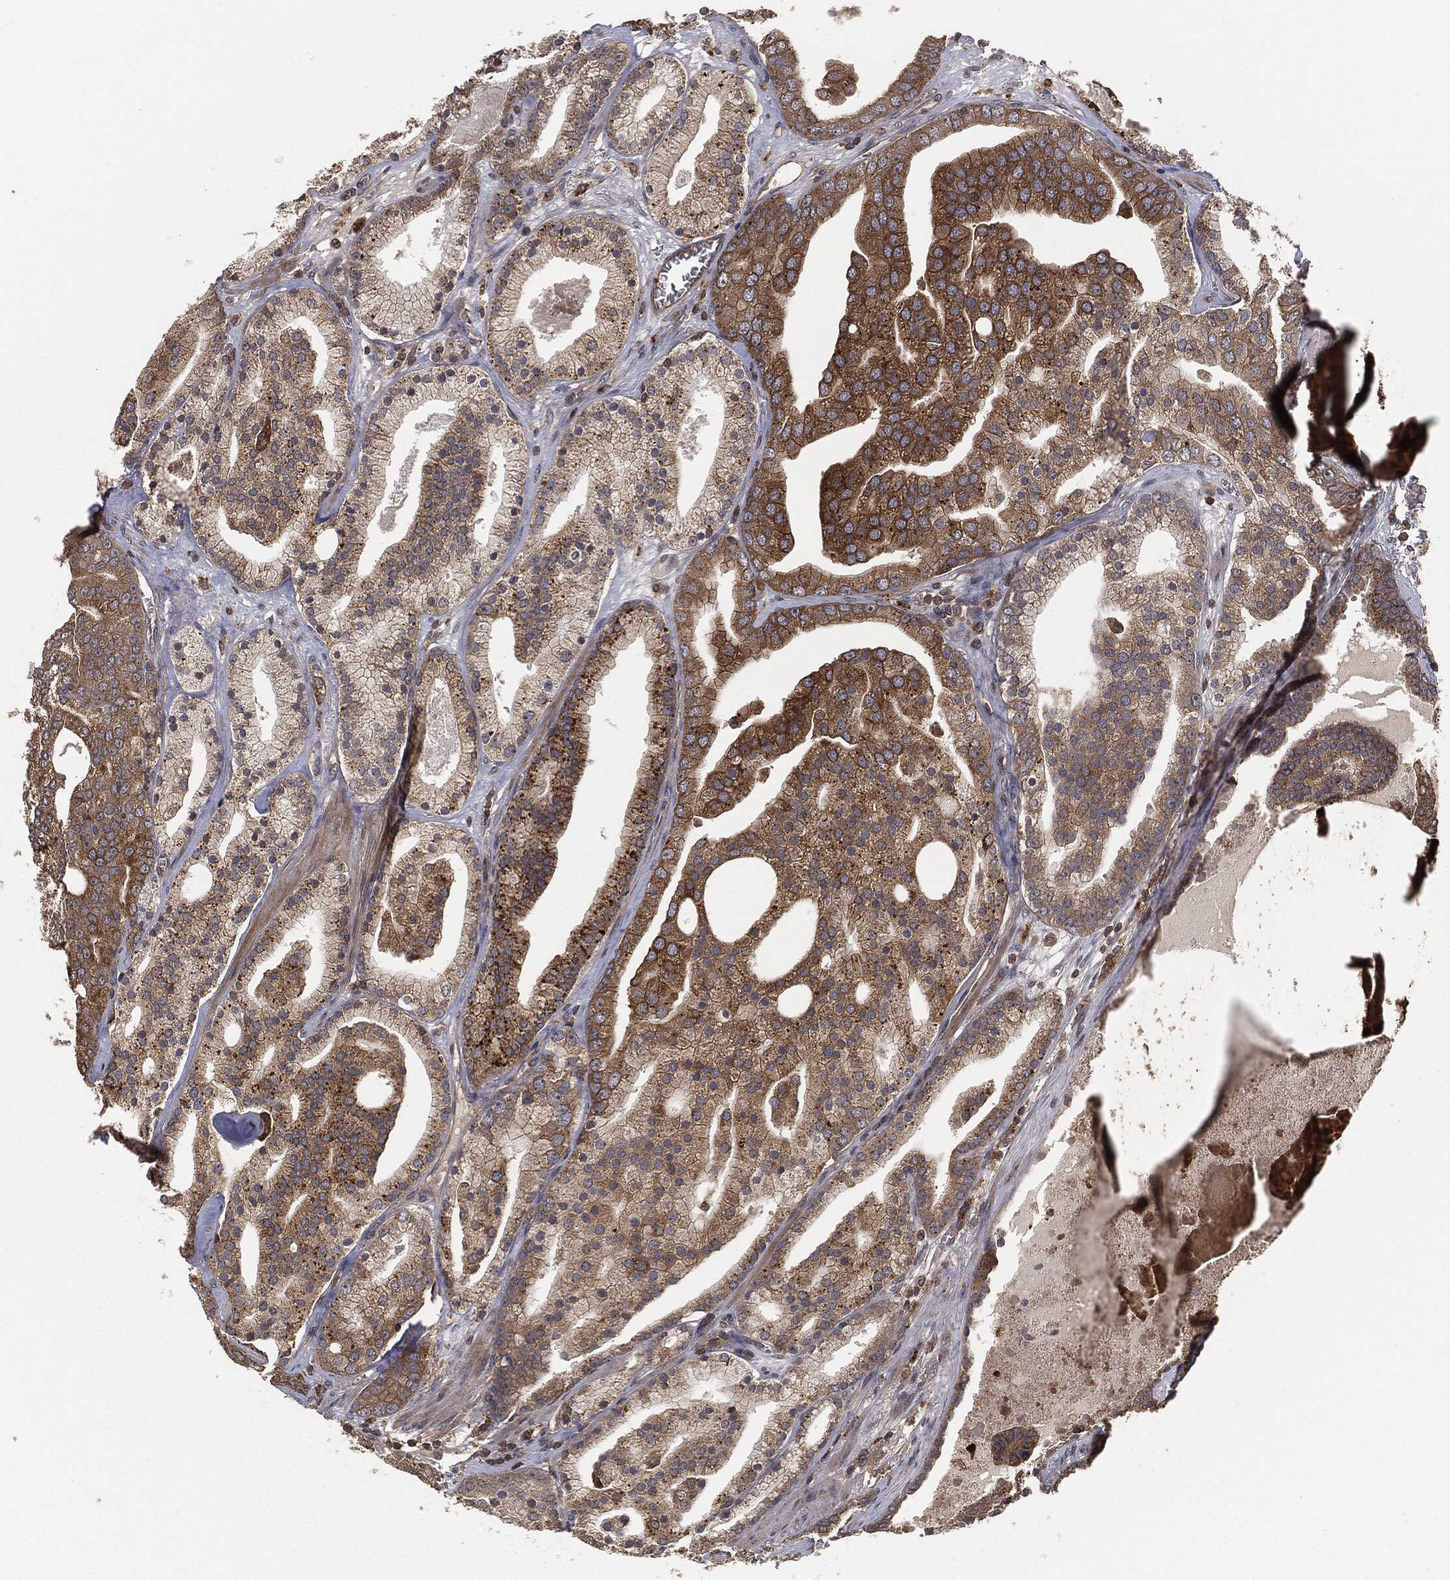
{"staining": {"intensity": "strong", "quantity": "25%-75%", "location": "cytoplasmic/membranous"}, "tissue": "prostate cancer", "cell_type": "Tumor cells", "image_type": "cancer", "snomed": [{"axis": "morphology", "description": "Adenocarcinoma, NOS"}, {"axis": "topography", "description": "Prostate"}], "caption": "This is an image of IHC staining of adenocarcinoma (prostate), which shows strong expression in the cytoplasmic/membranous of tumor cells.", "gene": "ERBIN", "patient": {"sex": "male", "age": 69}}